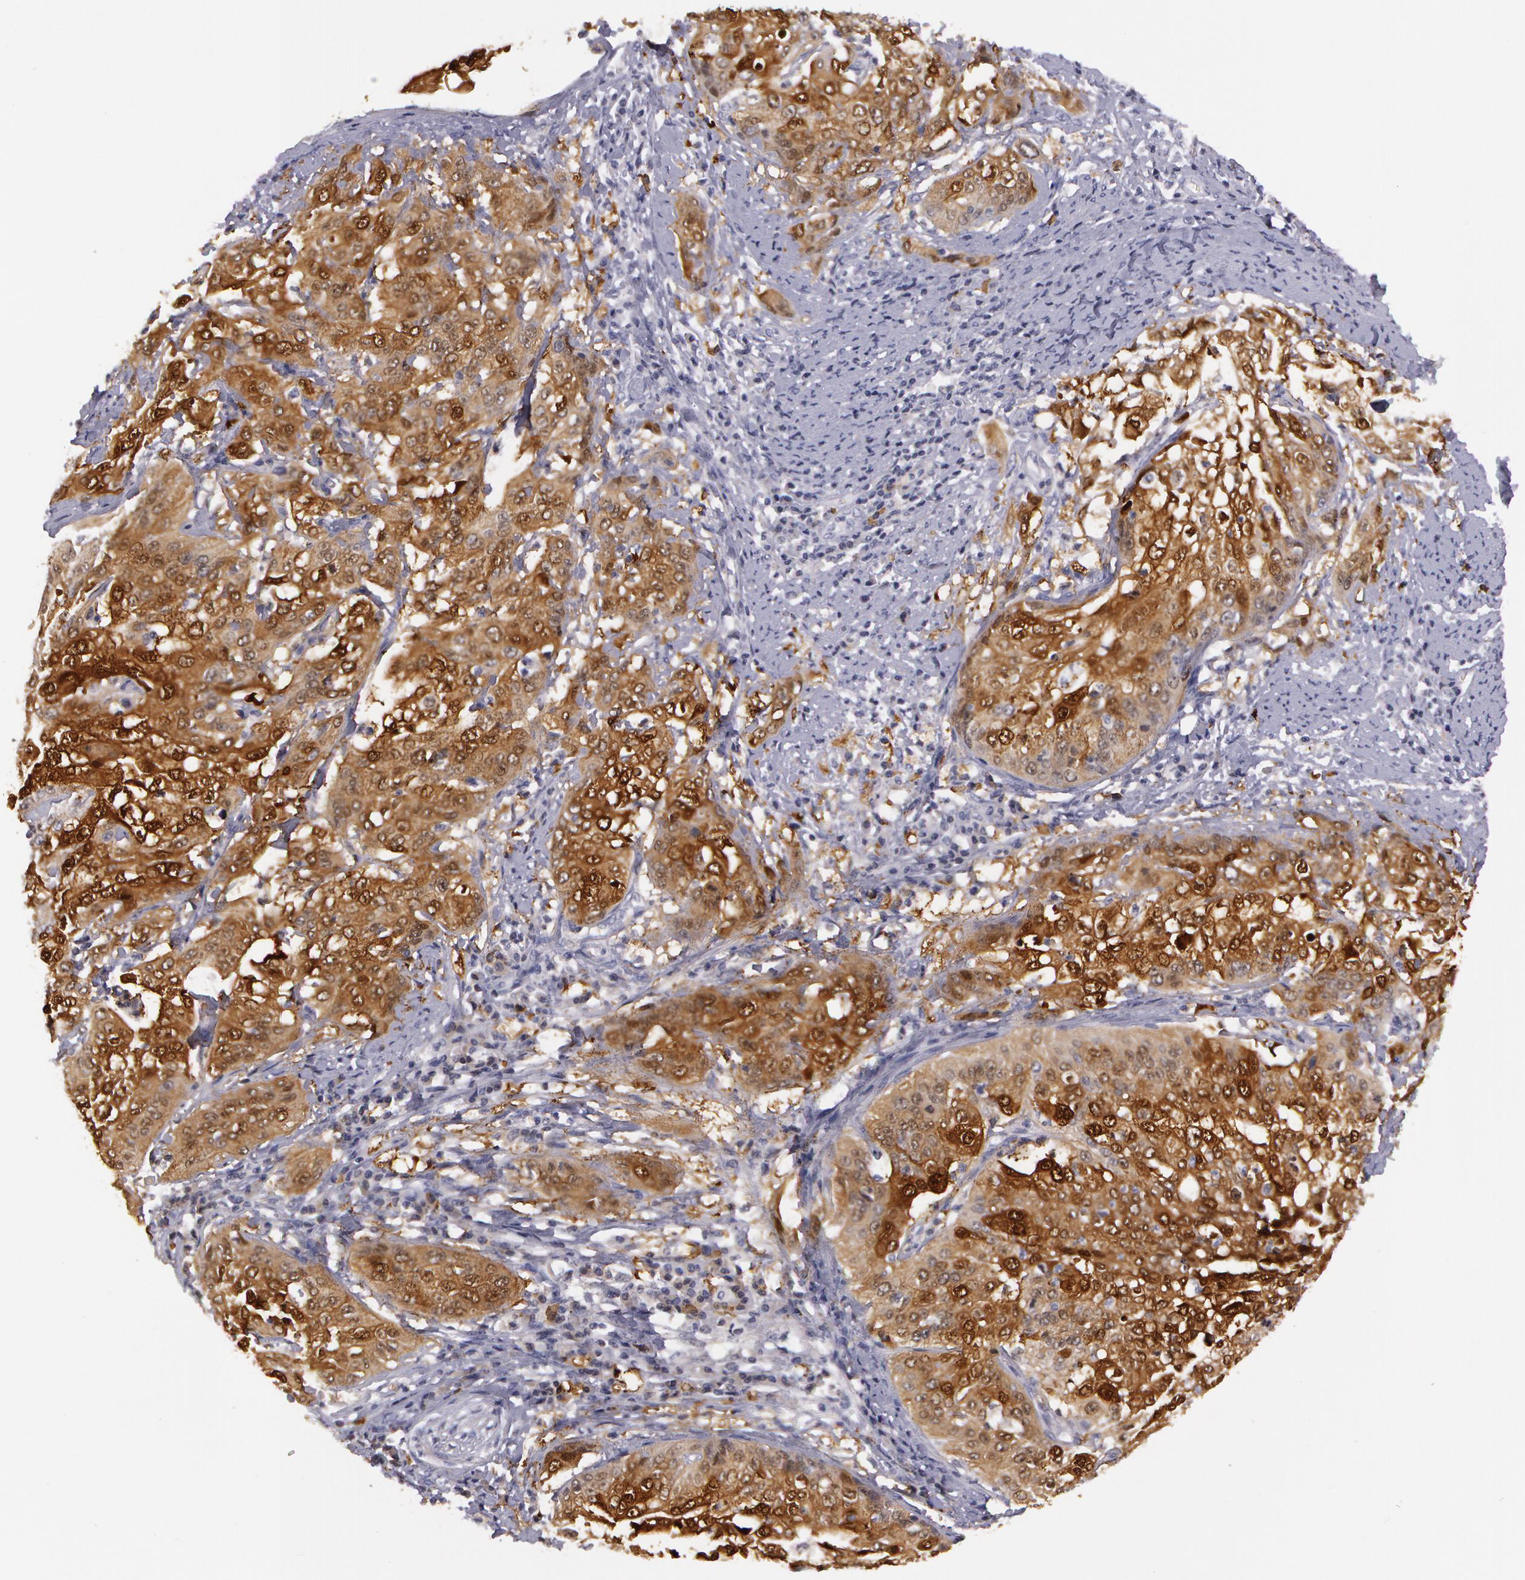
{"staining": {"intensity": "moderate", "quantity": ">75%", "location": "cytoplasmic/membranous,nuclear"}, "tissue": "cervical cancer", "cell_type": "Tumor cells", "image_type": "cancer", "snomed": [{"axis": "morphology", "description": "Squamous cell carcinoma, NOS"}, {"axis": "topography", "description": "Cervix"}], "caption": "Protein expression analysis of human cervical cancer (squamous cell carcinoma) reveals moderate cytoplasmic/membranous and nuclear staining in approximately >75% of tumor cells. The staining was performed using DAB (3,3'-diaminobenzidine) to visualize the protein expression in brown, while the nuclei were stained in blue with hematoxylin (Magnification: 20x).", "gene": "IL1RN", "patient": {"sex": "female", "age": 41}}